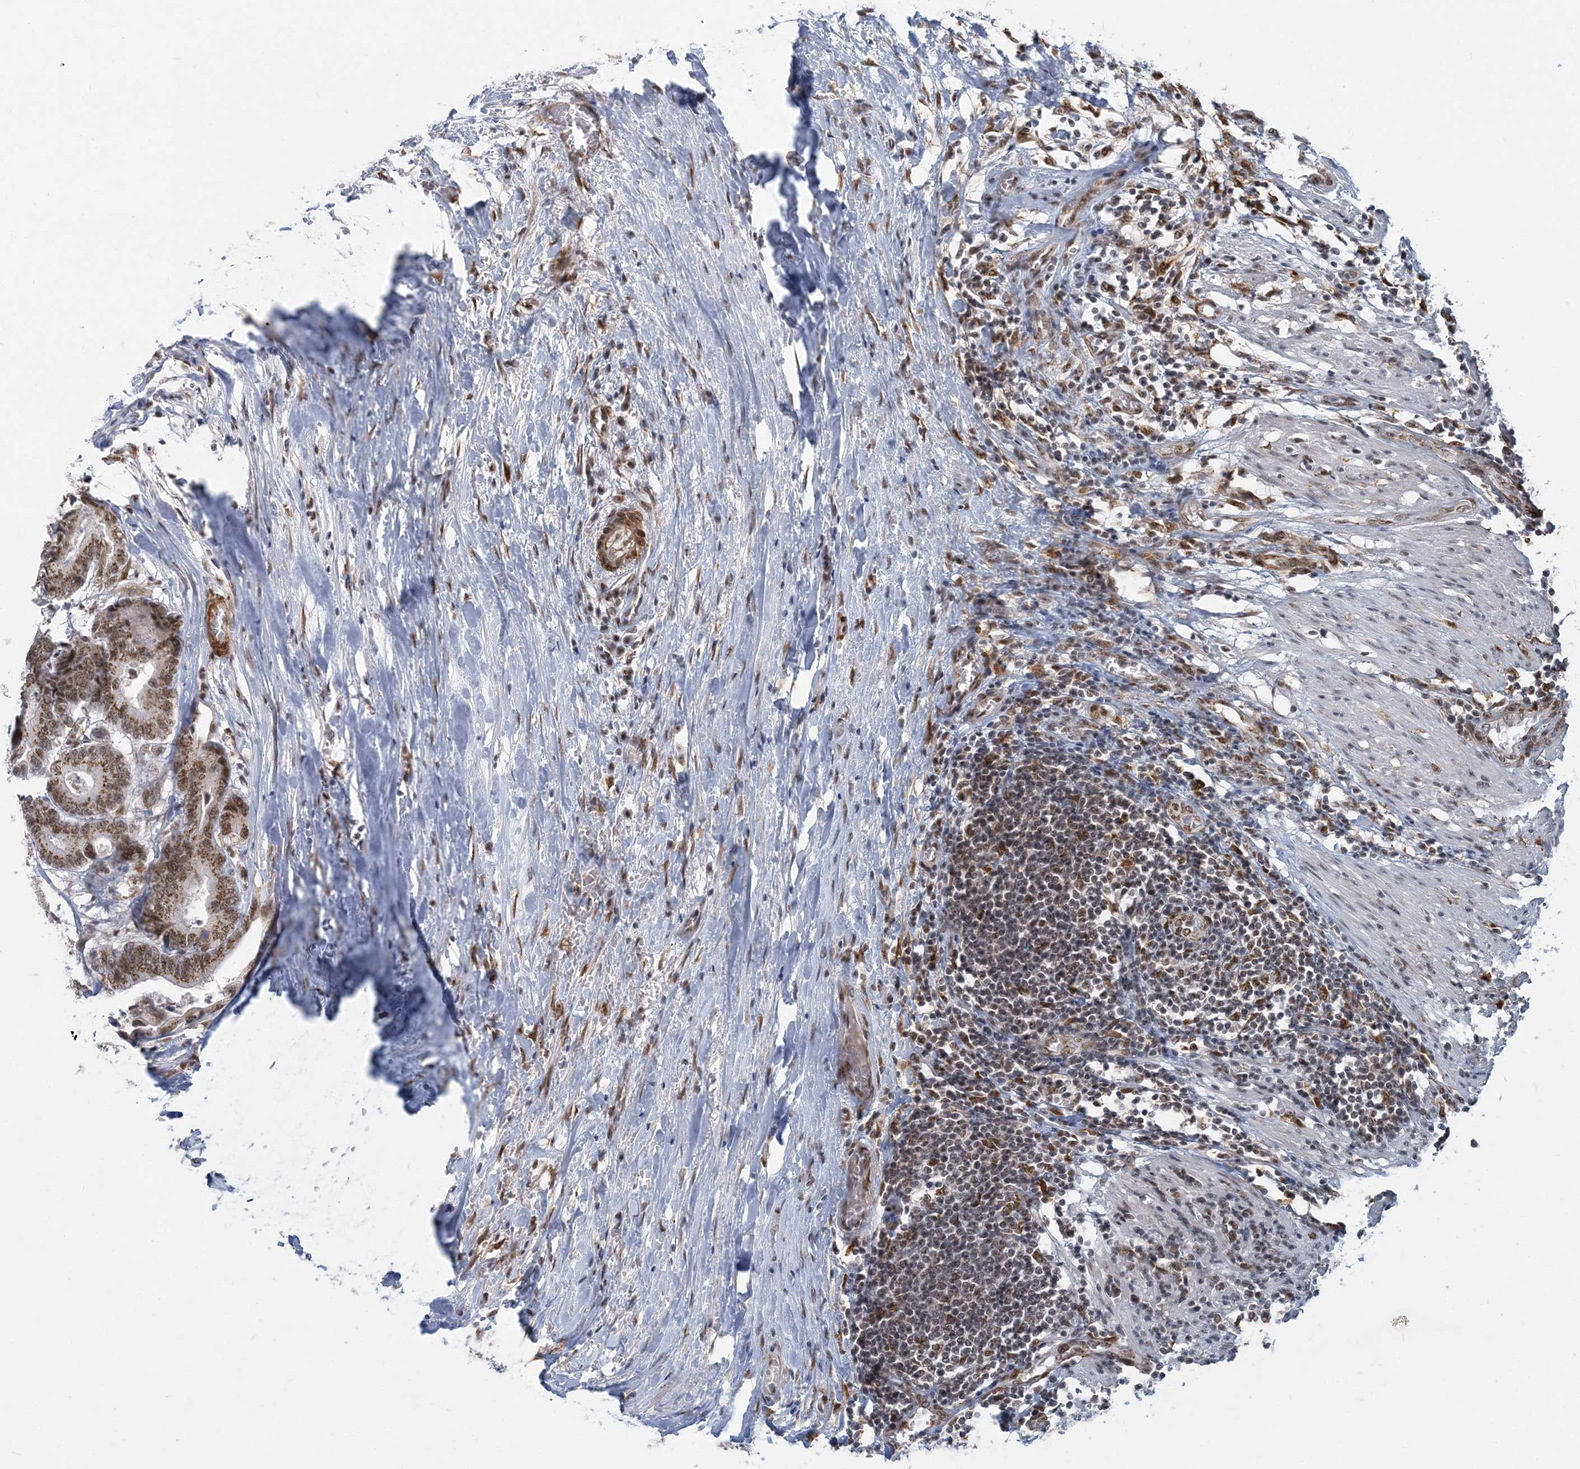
{"staining": {"intensity": "moderate", "quantity": ">75%", "location": "cytoplasmic/membranous,nuclear"}, "tissue": "colorectal cancer", "cell_type": "Tumor cells", "image_type": "cancer", "snomed": [{"axis": "morphology", "description": "Normal tissue, NOS"}, {"axis": "morphology", "description": "Adenocarcinoma, NOS"}, {"axis": "topography", "description": "Colon"}], "caption": "Protein expression analysis of human colorectal cancer reveals moderate cytoplasmic/membranous and nuclear positivity in approximately >75% of tumor cells.", "gene": "PLRG1", "patient": {"sex": "male", "age": 82}}